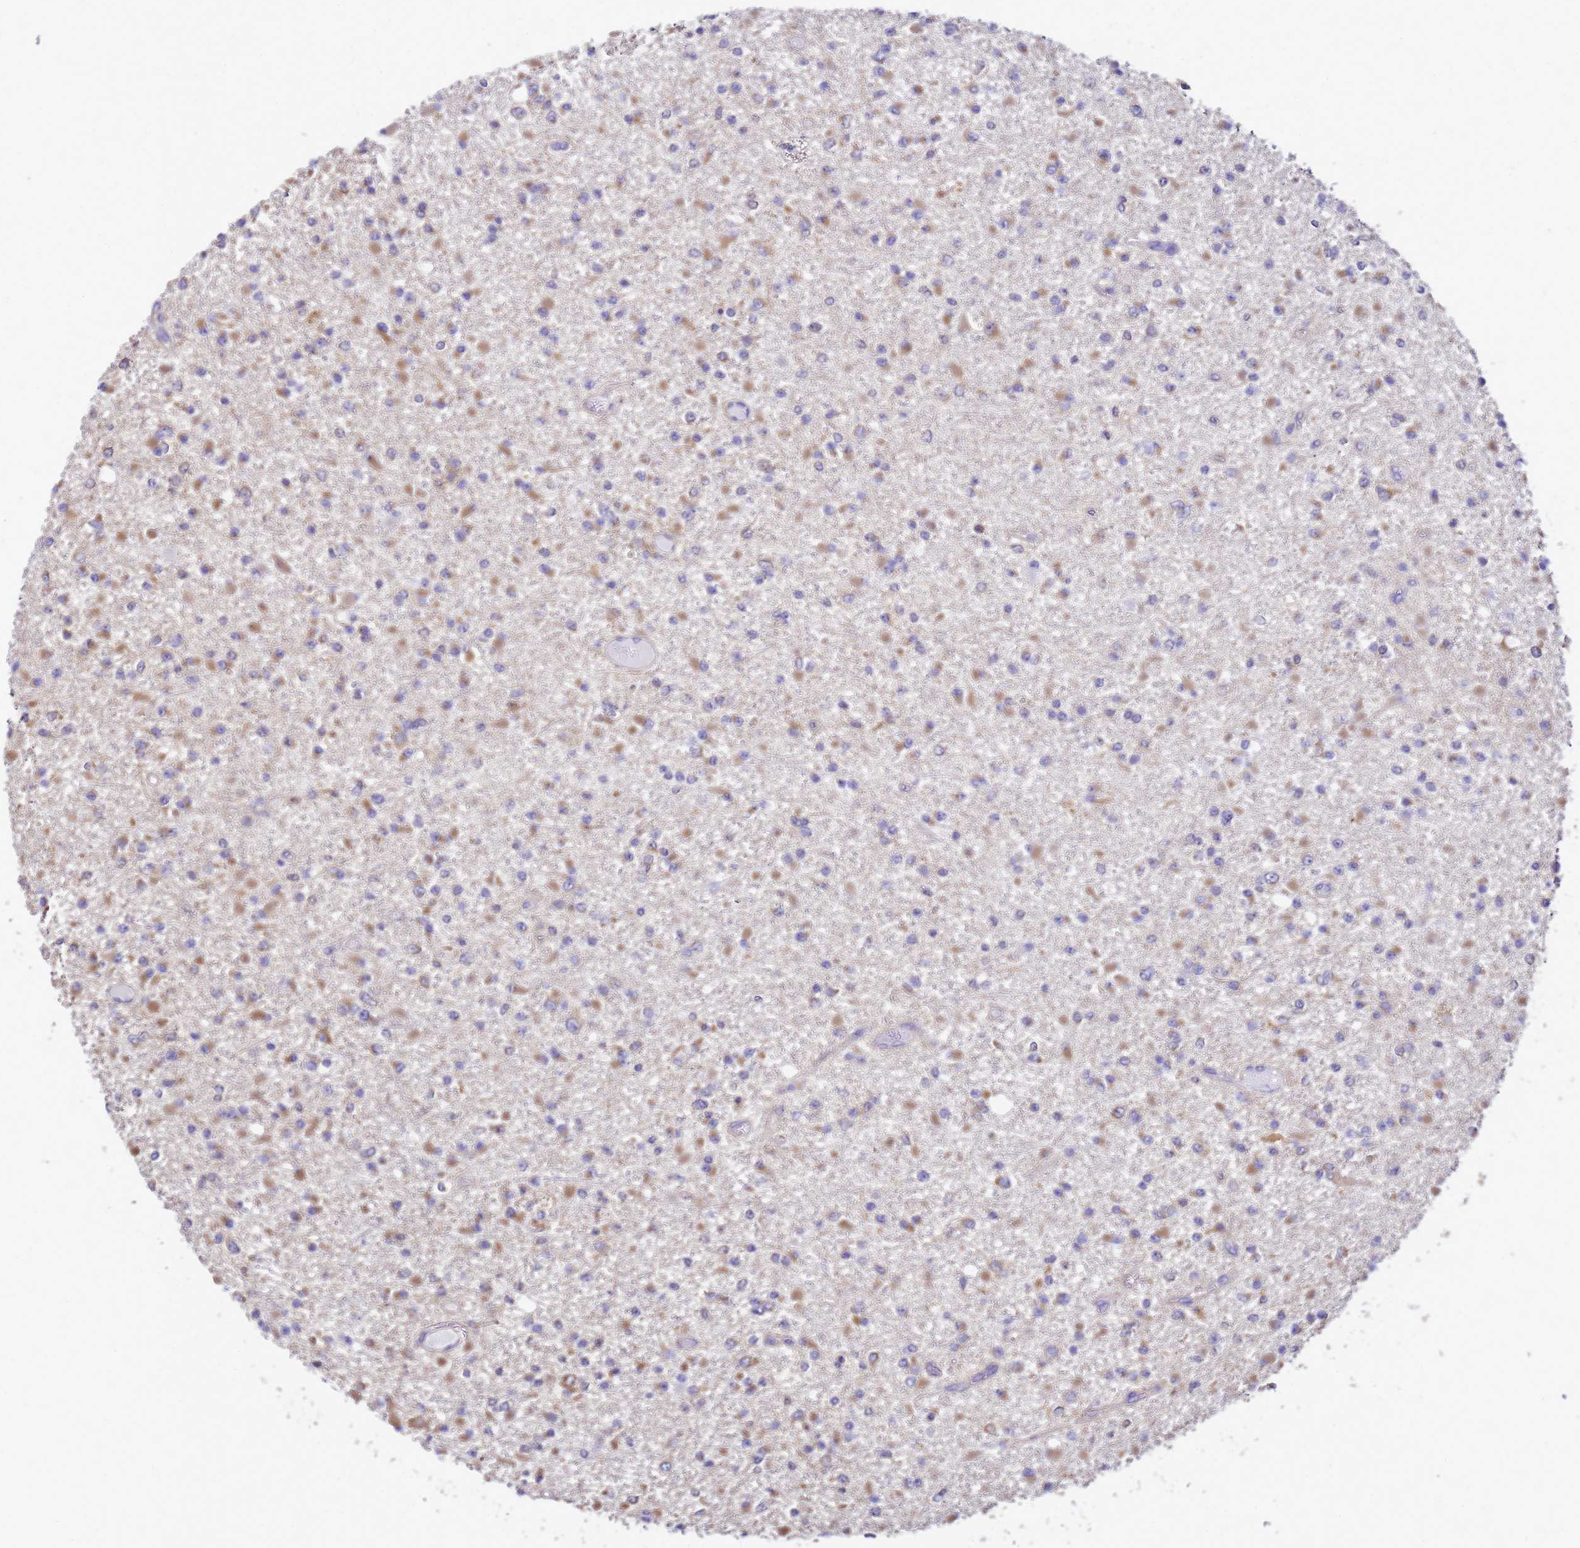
{"staining": {"intensity": "moderate", "quantity": "25%-75%", "location": "cytoplasmic/membranous"}, "tissue": "glioma", "cell_type": "Tumor cells", "image_type": "cancer", "snomed": [{"axis": "morphology", "description": "Glioma, malignant, Low grade"}, {"axis": "topography", "description": "Brain"}], "caption": "Immunohistochemical staining of glioma shows medium levels of moderate cytoplasmic/membranous expression in about 25%-75% of tumor cells. The protein of interest is shown in brown color, while the nuclei are stained blue.", "gene": "NARS1", "patient": {"sex": "female", "age": 22}}